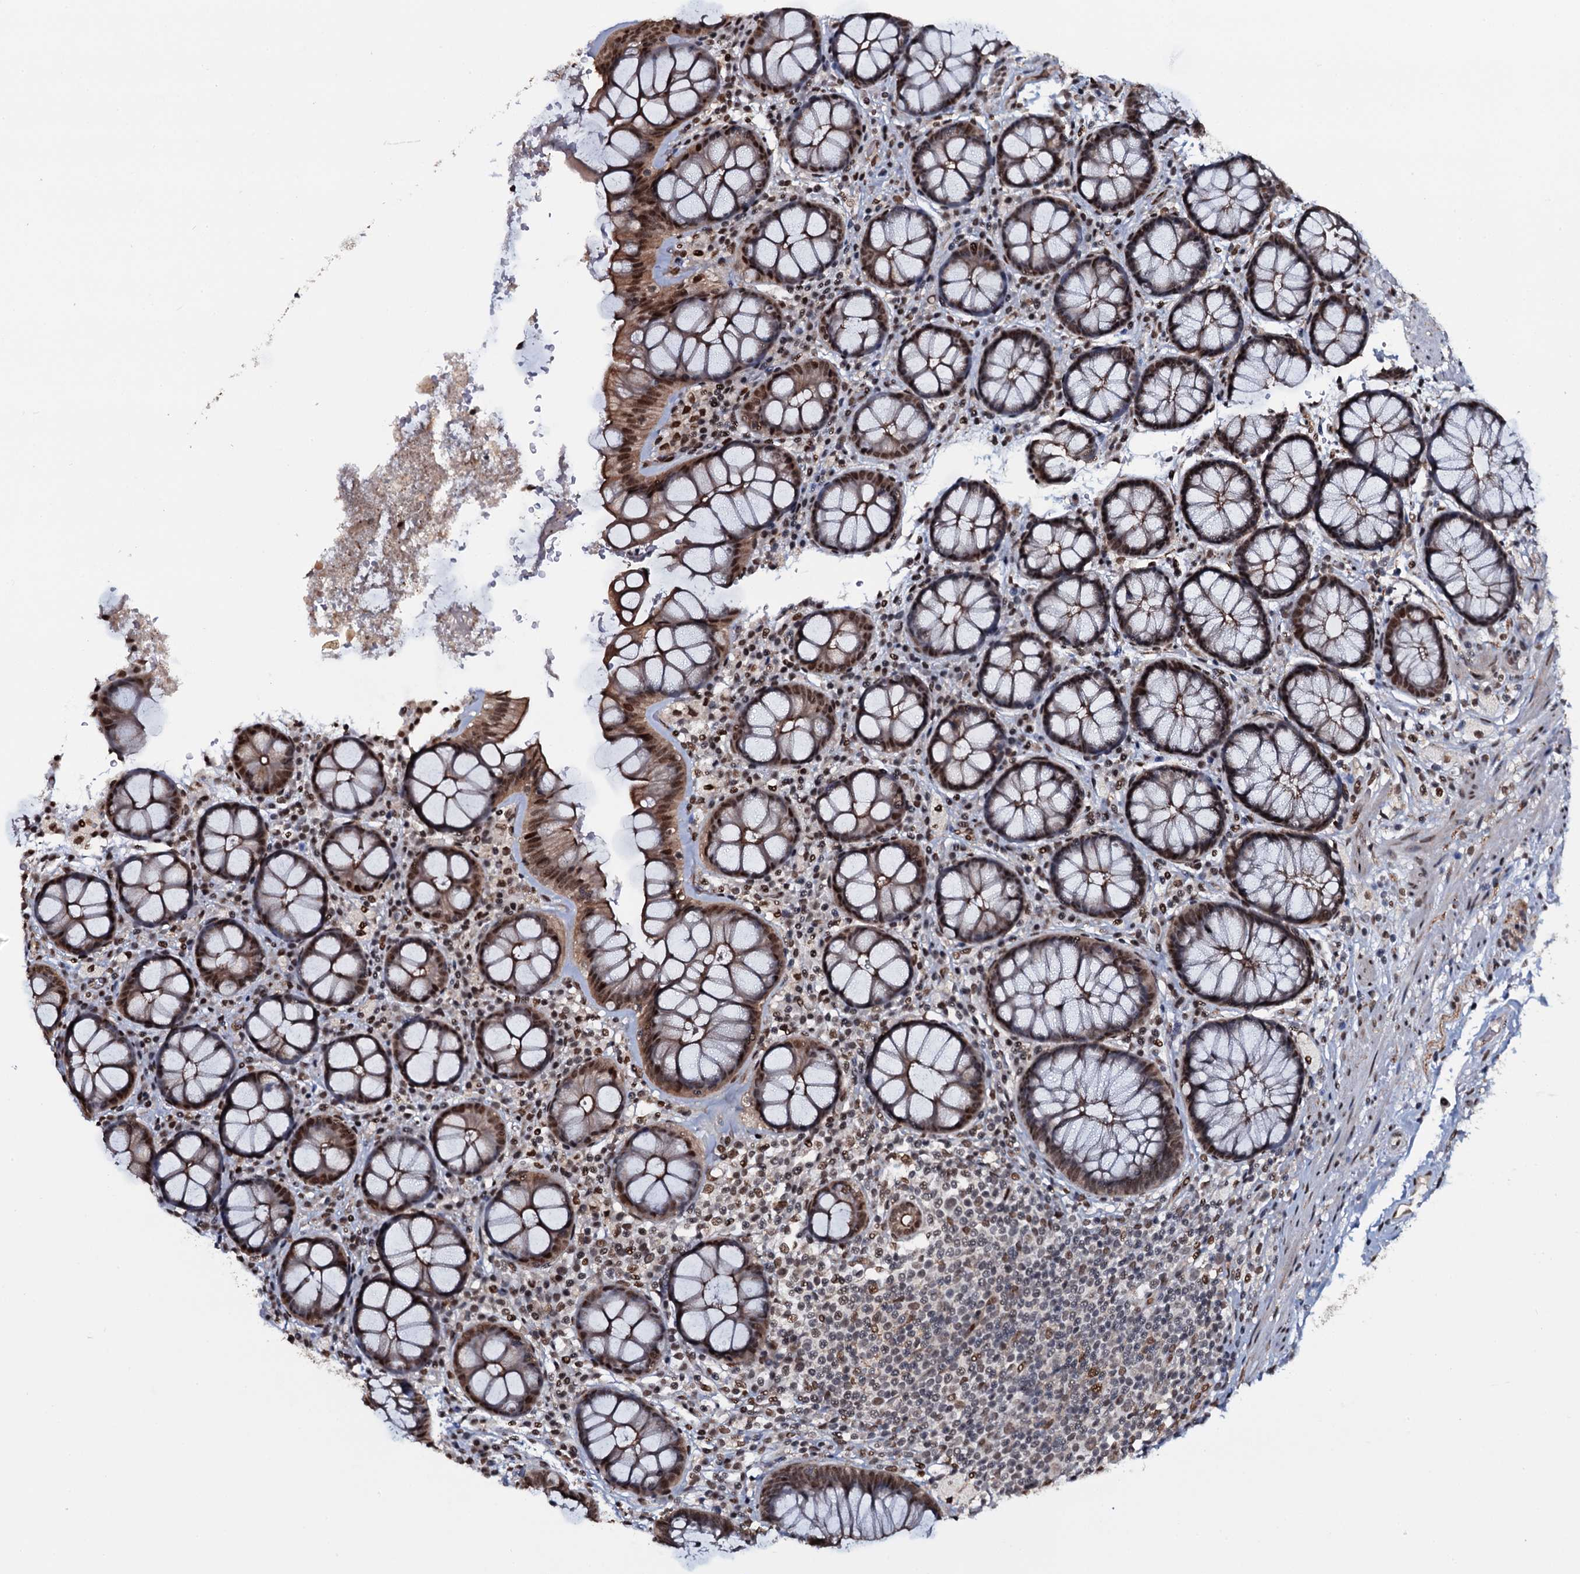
{"staining": {"intensity": "moderate", "quantity": ">75%", "location": "cytoplasmic/membranous,nuclear"}, "tissue": "rectum", "cell_type": "Glandular cells", "image_type": "normal", "snomed": [{"axis": "morphology", "description": "Normal tissue, NOS"}, {"axis": "topography", "description": "Rectum"}], "caption": "This micrograph demonstrates immunohistochemistry staining of unremarkable human rectum, with medium moderate cytoplasmic/membranous,nuclear positivity in approximately >75% of glandular cells.", "gene": "SH2D4B", "patient": {"sex": "male", "age": 83}}